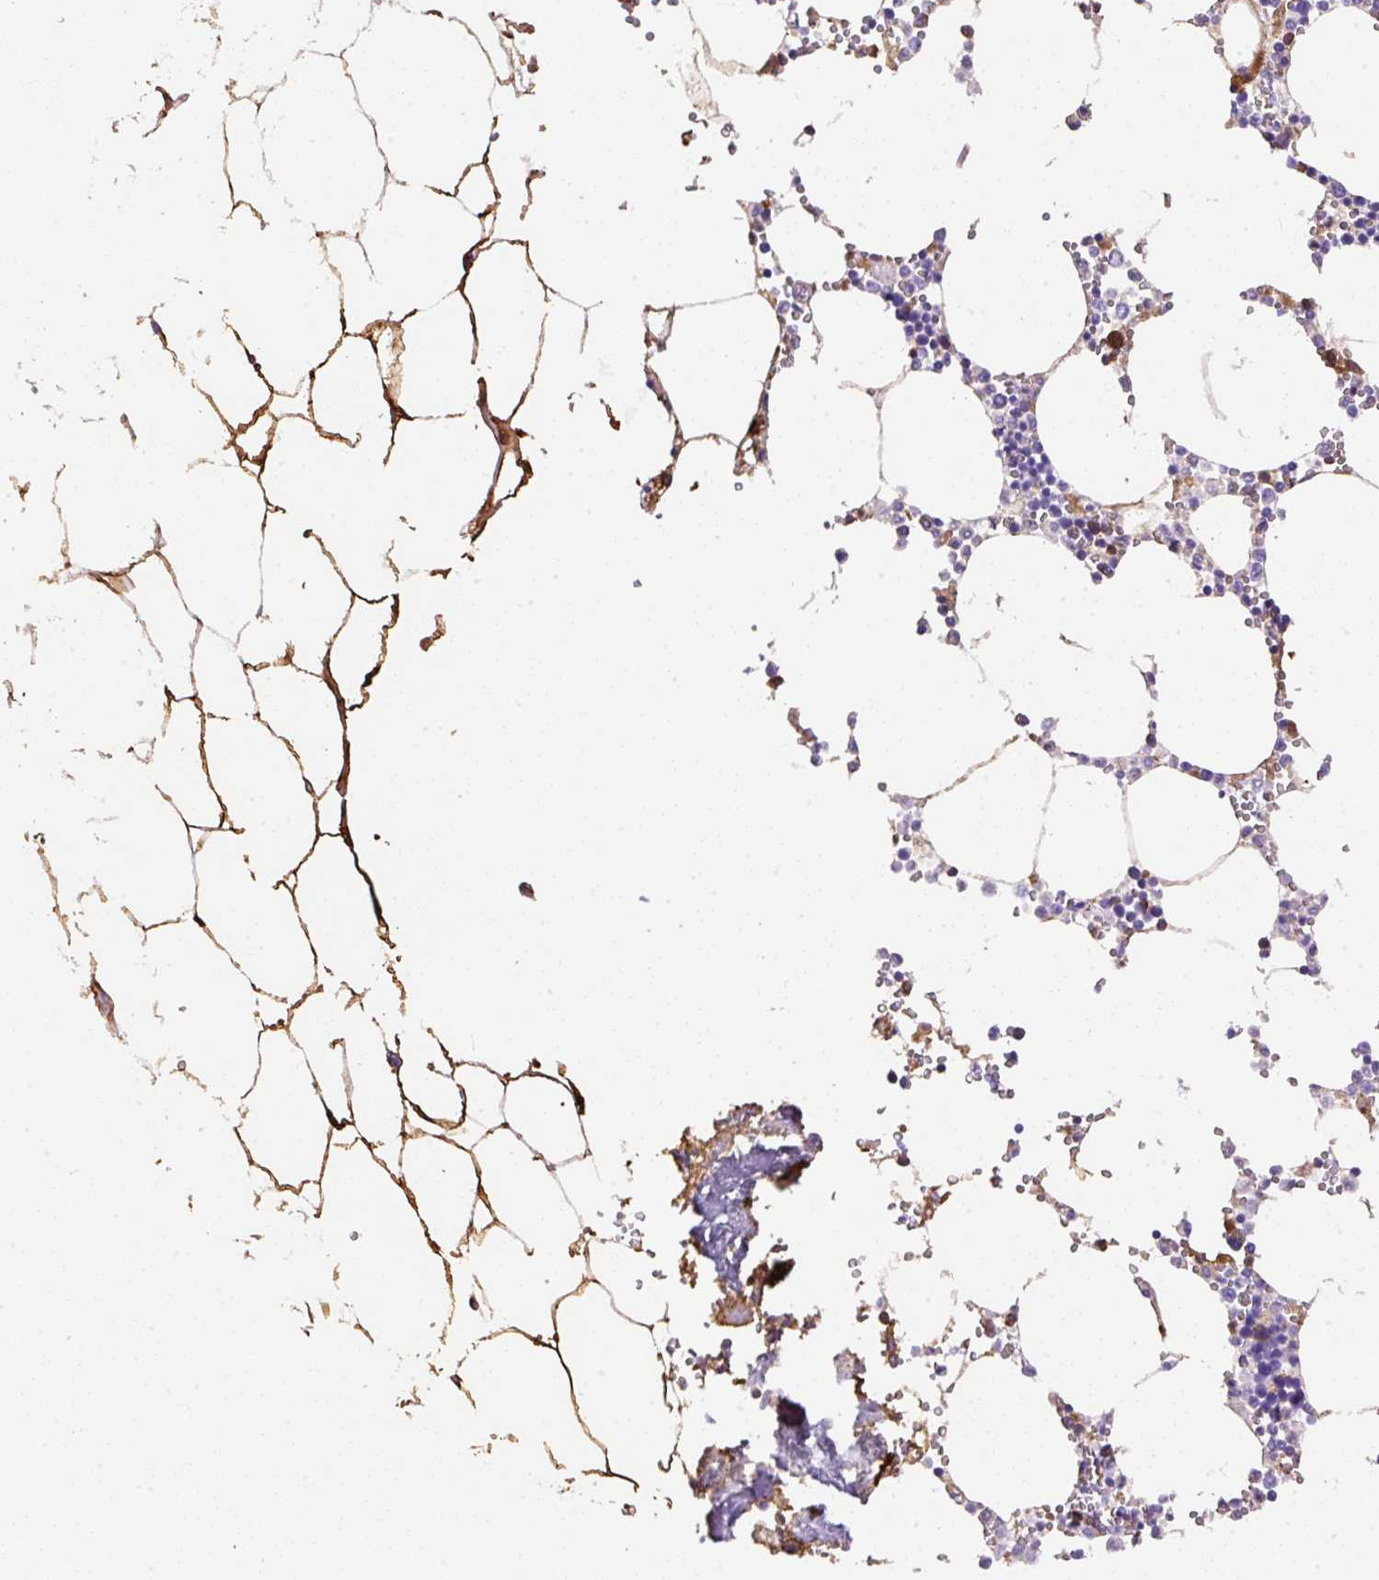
{"staining": {"intensity": "strong", "quantity": "<25%", "location": "cytoplasmic/membranous"}, "tissue": "bone marrow", "cell_type": "Hematopoietic cells", "image_type": "normal", "snomed": [{"axis": "morphology", "description": "Normal tissue, NOS"}, {"axis": "topography", "description": "Bone marrow"}], "caption": "Approximately <25% of hematopoietic cells in benign human bone marrow show strong cytoplasmic/membranous protein expression as visualized by brown immunohistochemical staining.", "gene": "APCS", "patient": {"sex": "male", "age": 54}}